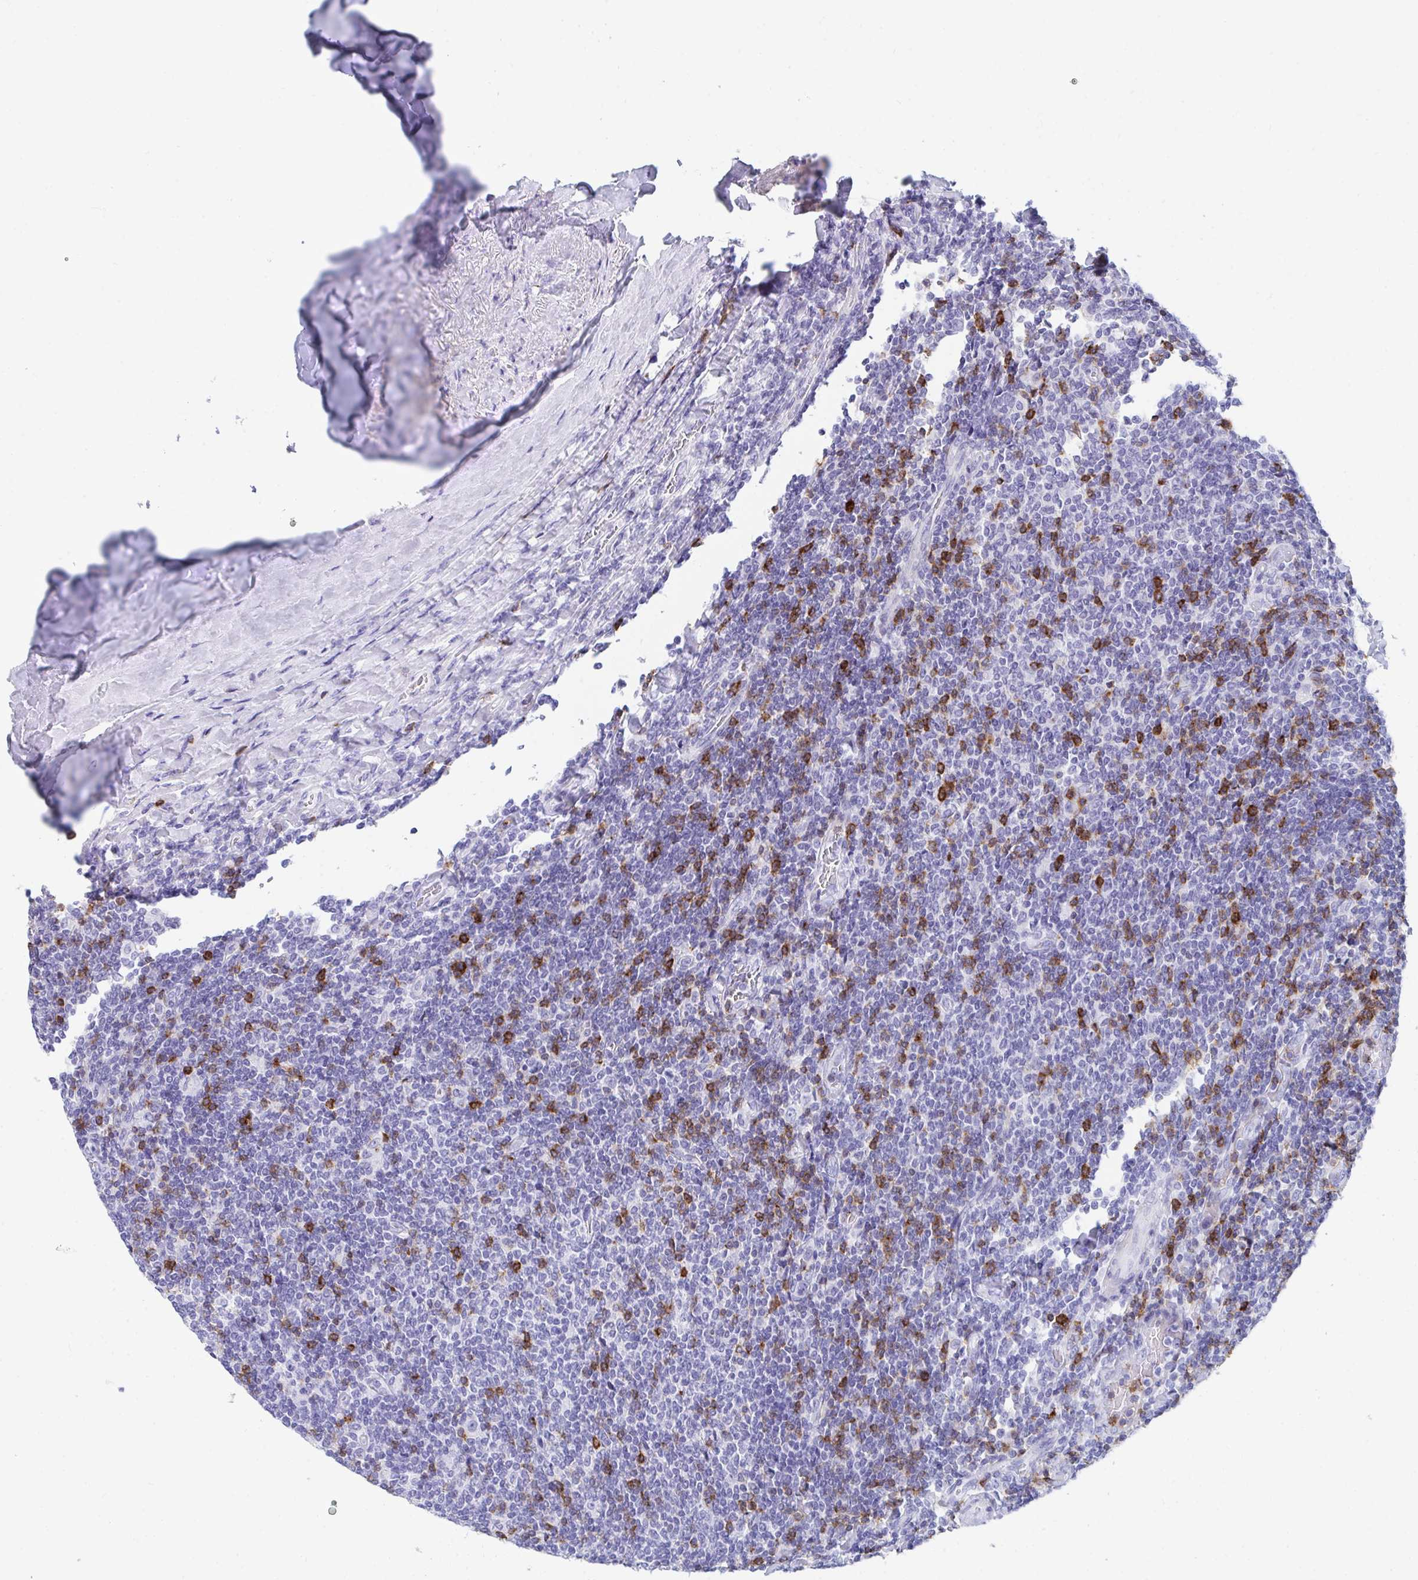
{"staining": {"intensity": "strong", "quantity": "<25%", "location": "cytoplasmic/membranous"}, "tissue": "lymphoma", "cell_type": "Tumor cells", "image_type": "cancer", "snomed": [{"axis": "morphology", "description": "Malignant lymphoma, non-Hodgkin's type, Low grade"}, {"axis": "topography", "description": "Lymph node"}], "caption": "IHC histopathology image of human lymphoma stained for a protein (brown), which displays medium levels of strong cytoplasmic/membranous staining in approximately <25% of tumor cells.", "gene": "CD7", "patient": {"sex": "male", "age": 52}}